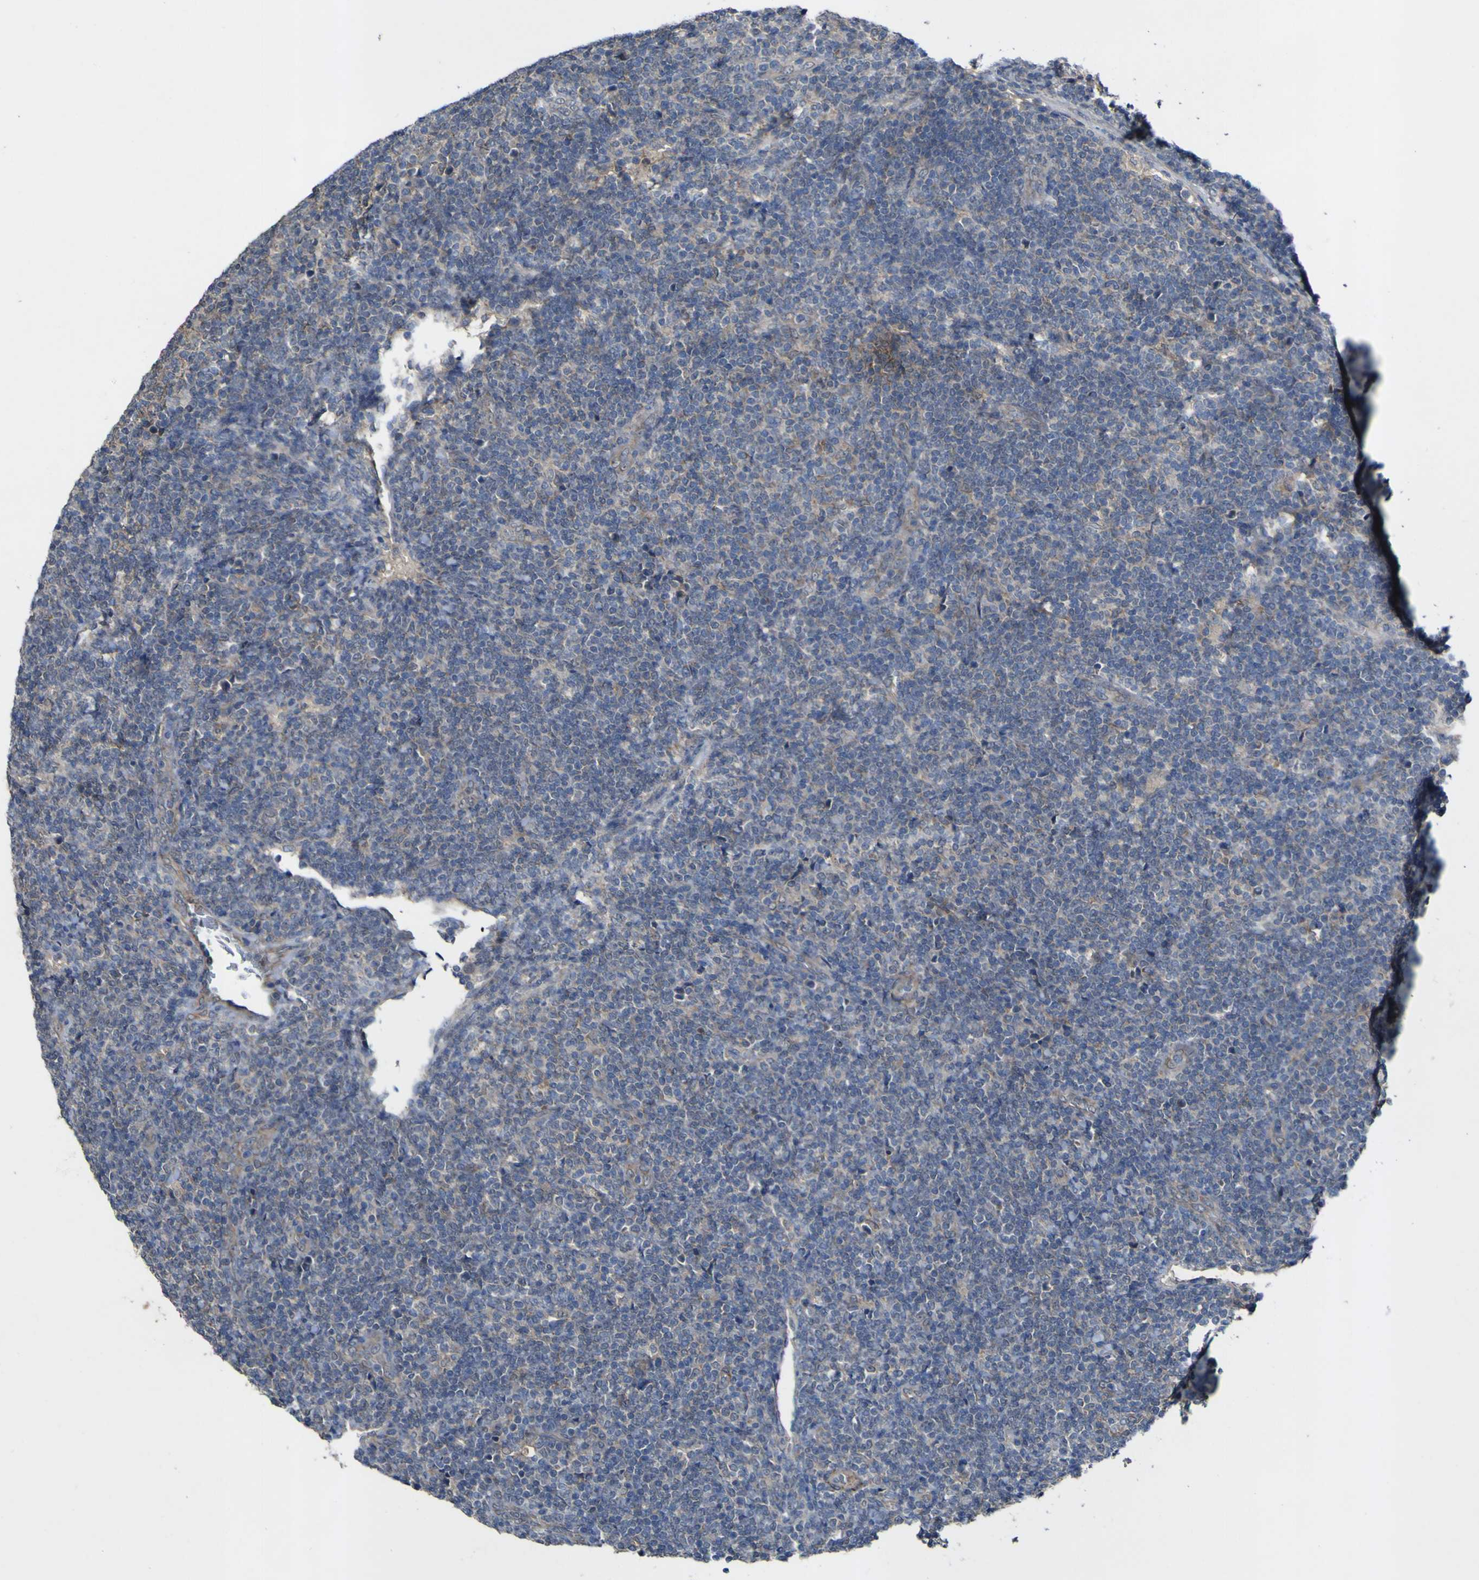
{"staining": {"intensity": "weak", "quantity": "<25%", "location": "cytoplasmic/membranous"}, "tissue": "lymphoma", "cell_type": "Tumor cells", "image_type": "cancer", "snomed": [{"axis": "morphology", "description": "Malignant lymphoma, non-Hodgkin's type, Low grade"}, {"axis": "topography", "description": "Lymph node"}], "caption": "Immunohistochemical staining of human lymphoma exhibits no significant positivity in tumor cells.", "gene": "IRAK2", "patient": {"sex": "male", "age": 66}}